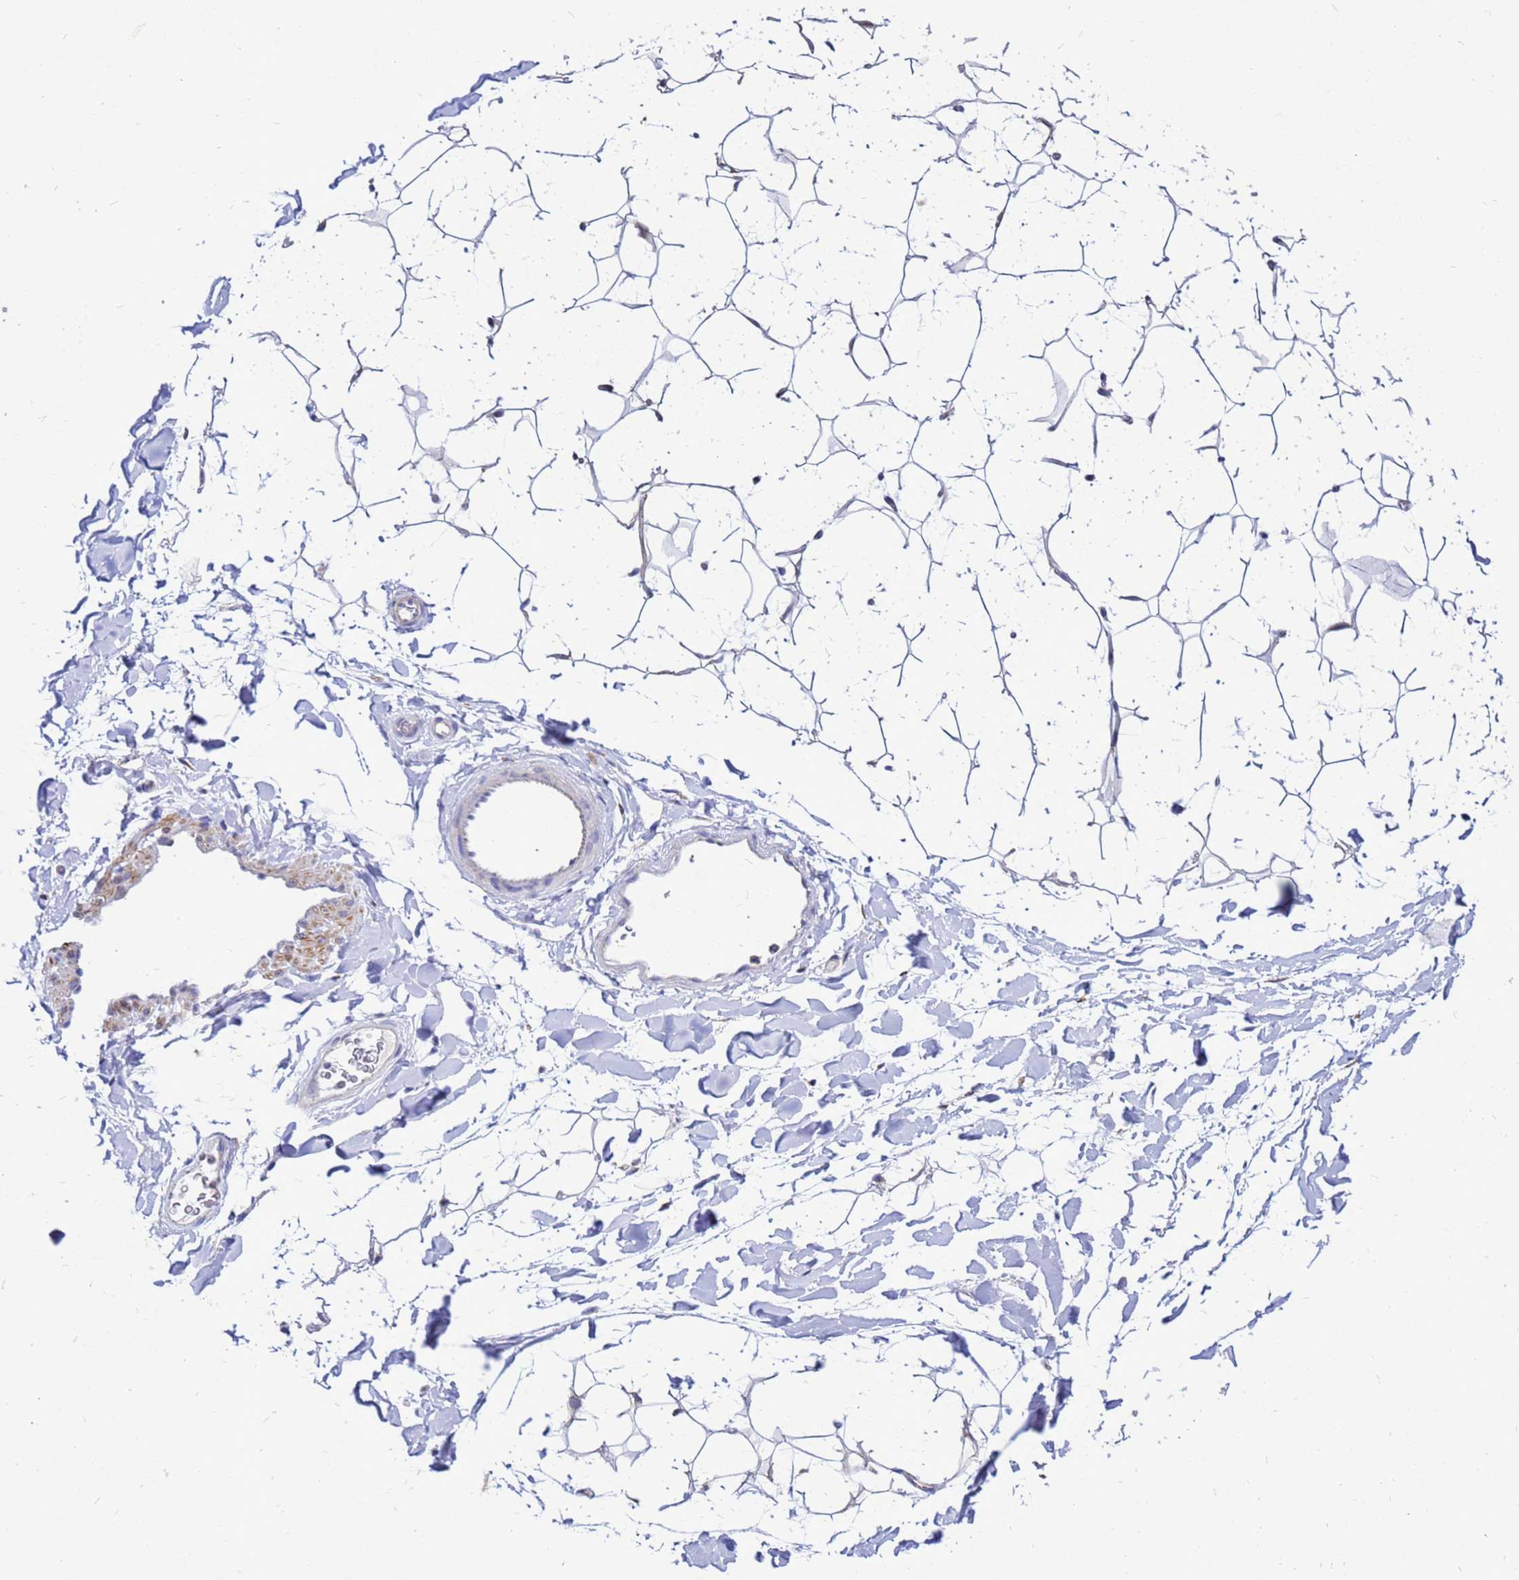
{"staining": {"intensity": "negative", "quantity": "none", "location": "none"}, "tissue": "adipose tissue", "cell_type": "Adipocytes", "image_type": "normal", "snomed": [{"axis": "morphology", "description": "Normal tissue, NOS"}, {"axis": "topography", "description": "Breast"}], "caption": "Protein analysis of benign adipose tissue demonstrates no significant staining in adipocytes.", "gene": "FHIP1A", "patient": {"sex": "female", "age": 26}}